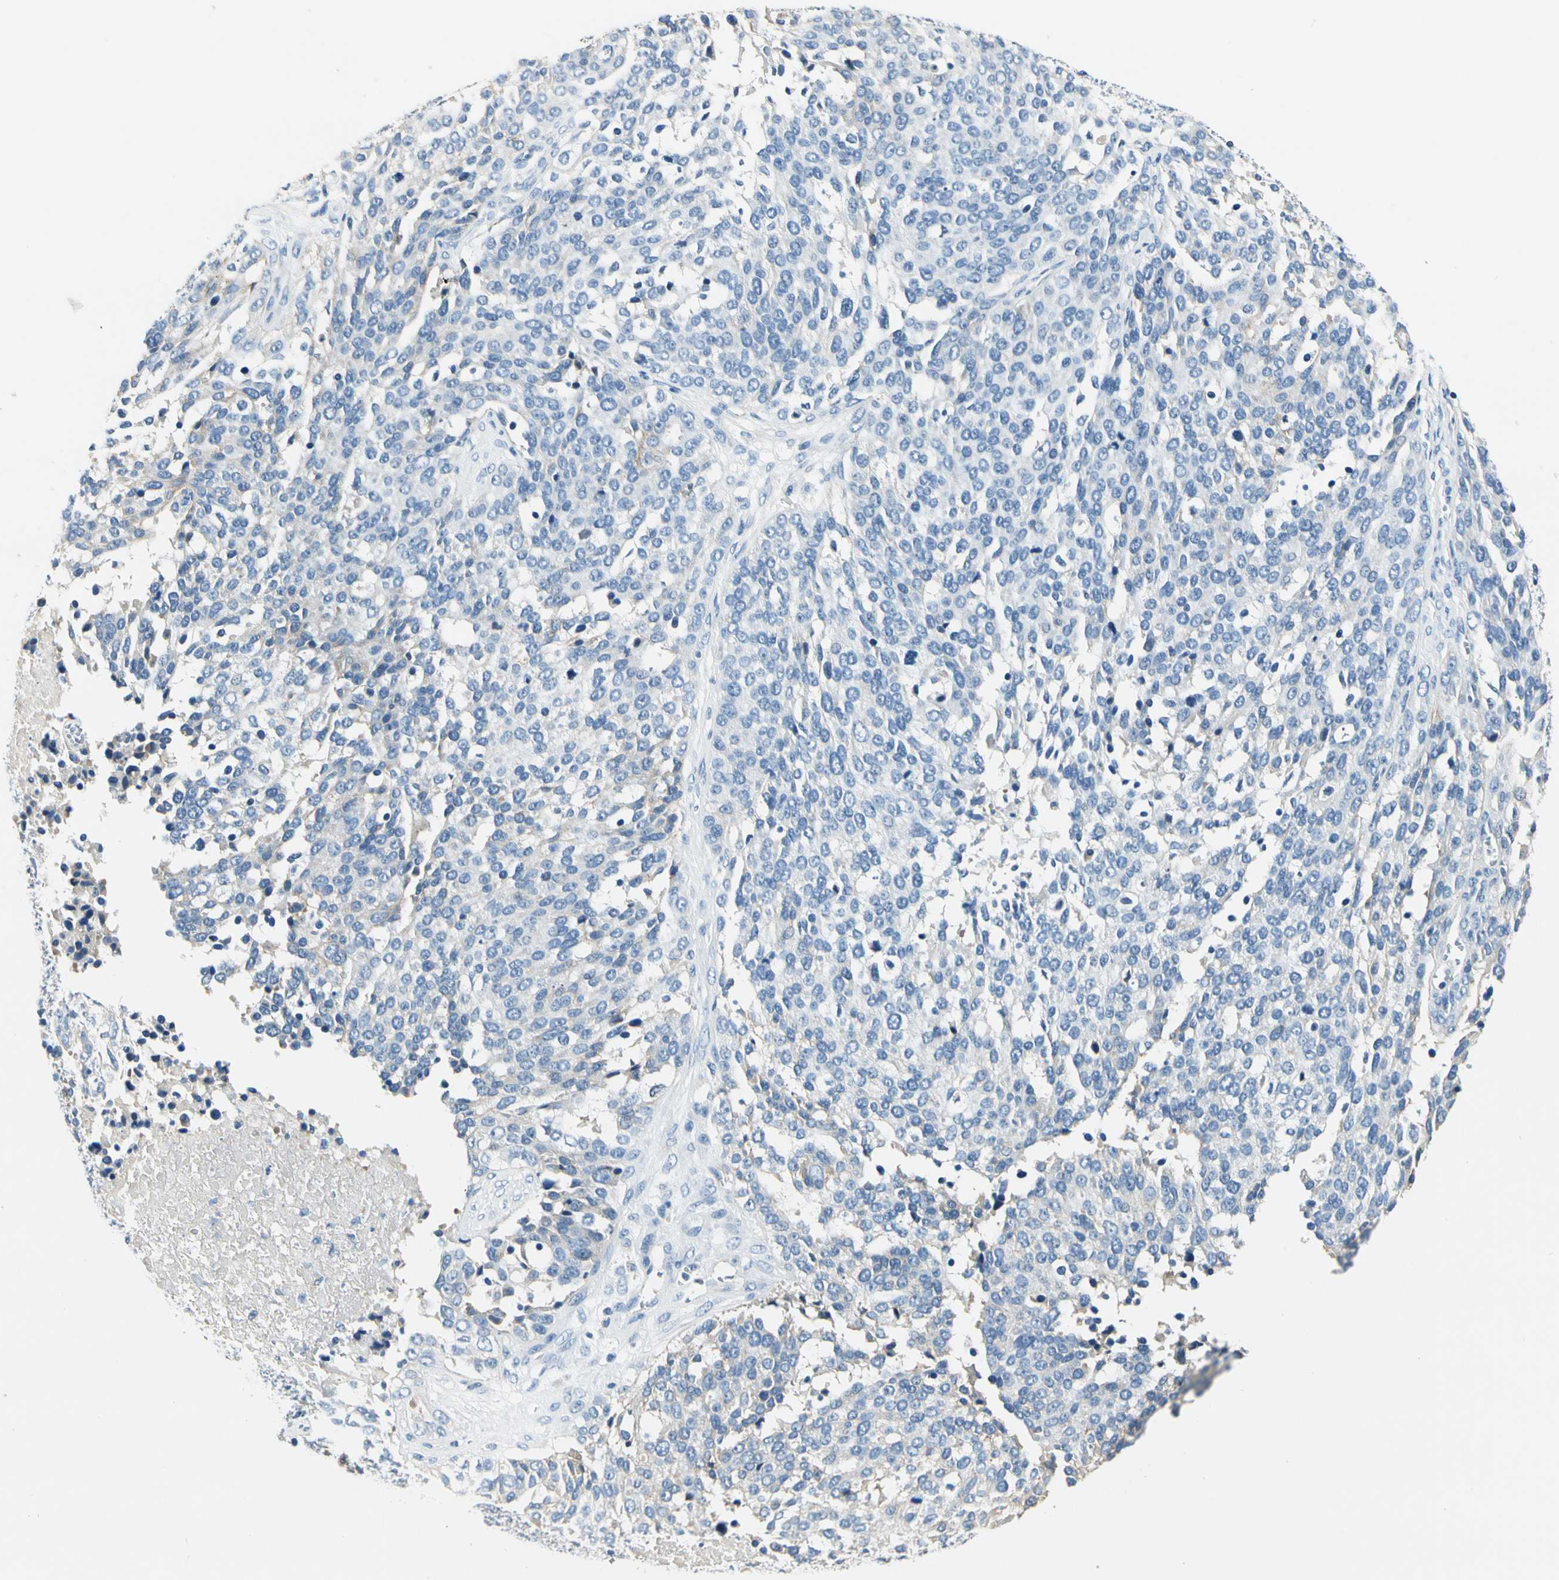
{"staining": {"intensity": "weak", "quantity": "<25%", "location": "cytoplasmic/membranous"}, "tissue": "ovarian cancer", "cell_type": "Tumor cells", "image_type": "cancer", "snomed": [{"axis": "morphology", "description": "Cystadenocarcinoma, serous, NOS"}, {"axis": "topography", "description": "Ovary"}], "caption": "Protein analysis of serous cystadenocarcinoma (ovarian) demonstrates no significant expression in tumor cells.", "gene": "TGFBR3", "patient": {"sex": "female", "age": 44}}